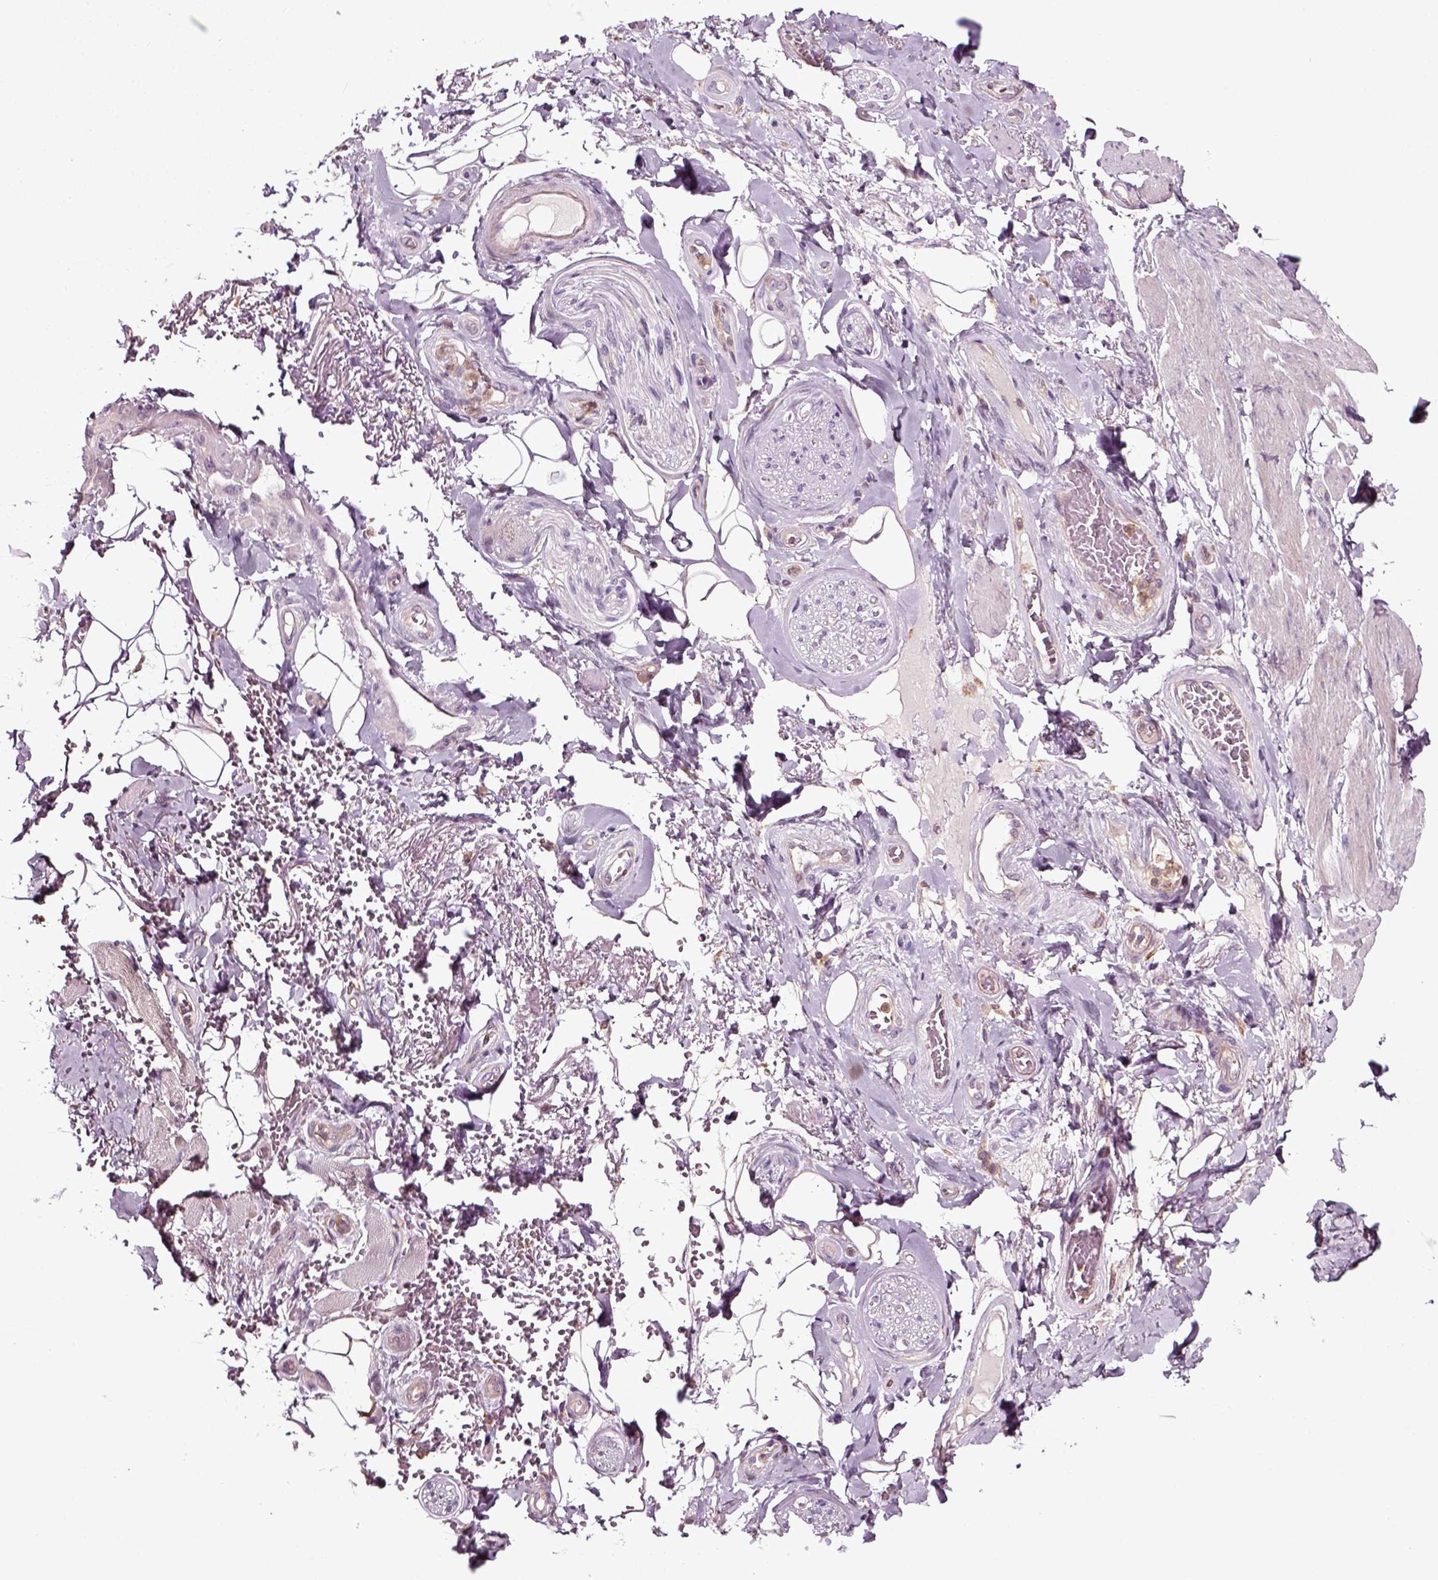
{"staining": {"intensity": "negative", "quantity": "none", "location": "none"}, "tissue": "adipose tissue", "cell_type": "Adipocytes", "image_type": "normal", "snomed": [{"axis": "morphology", "description": "Normal tissue, NOS"}, {"axis": "topography", "description": "Anal"}, {"axis": "topography", "description": "Peripheral nerve tissue"}], "caption": "An immunohistochemistry photomicrograph of benign adipose tissue is shown. There is no staining in adipocytes of adipose tissue.", "gene": "RHOF", "patient": {"sex": "male", "age": 53}}